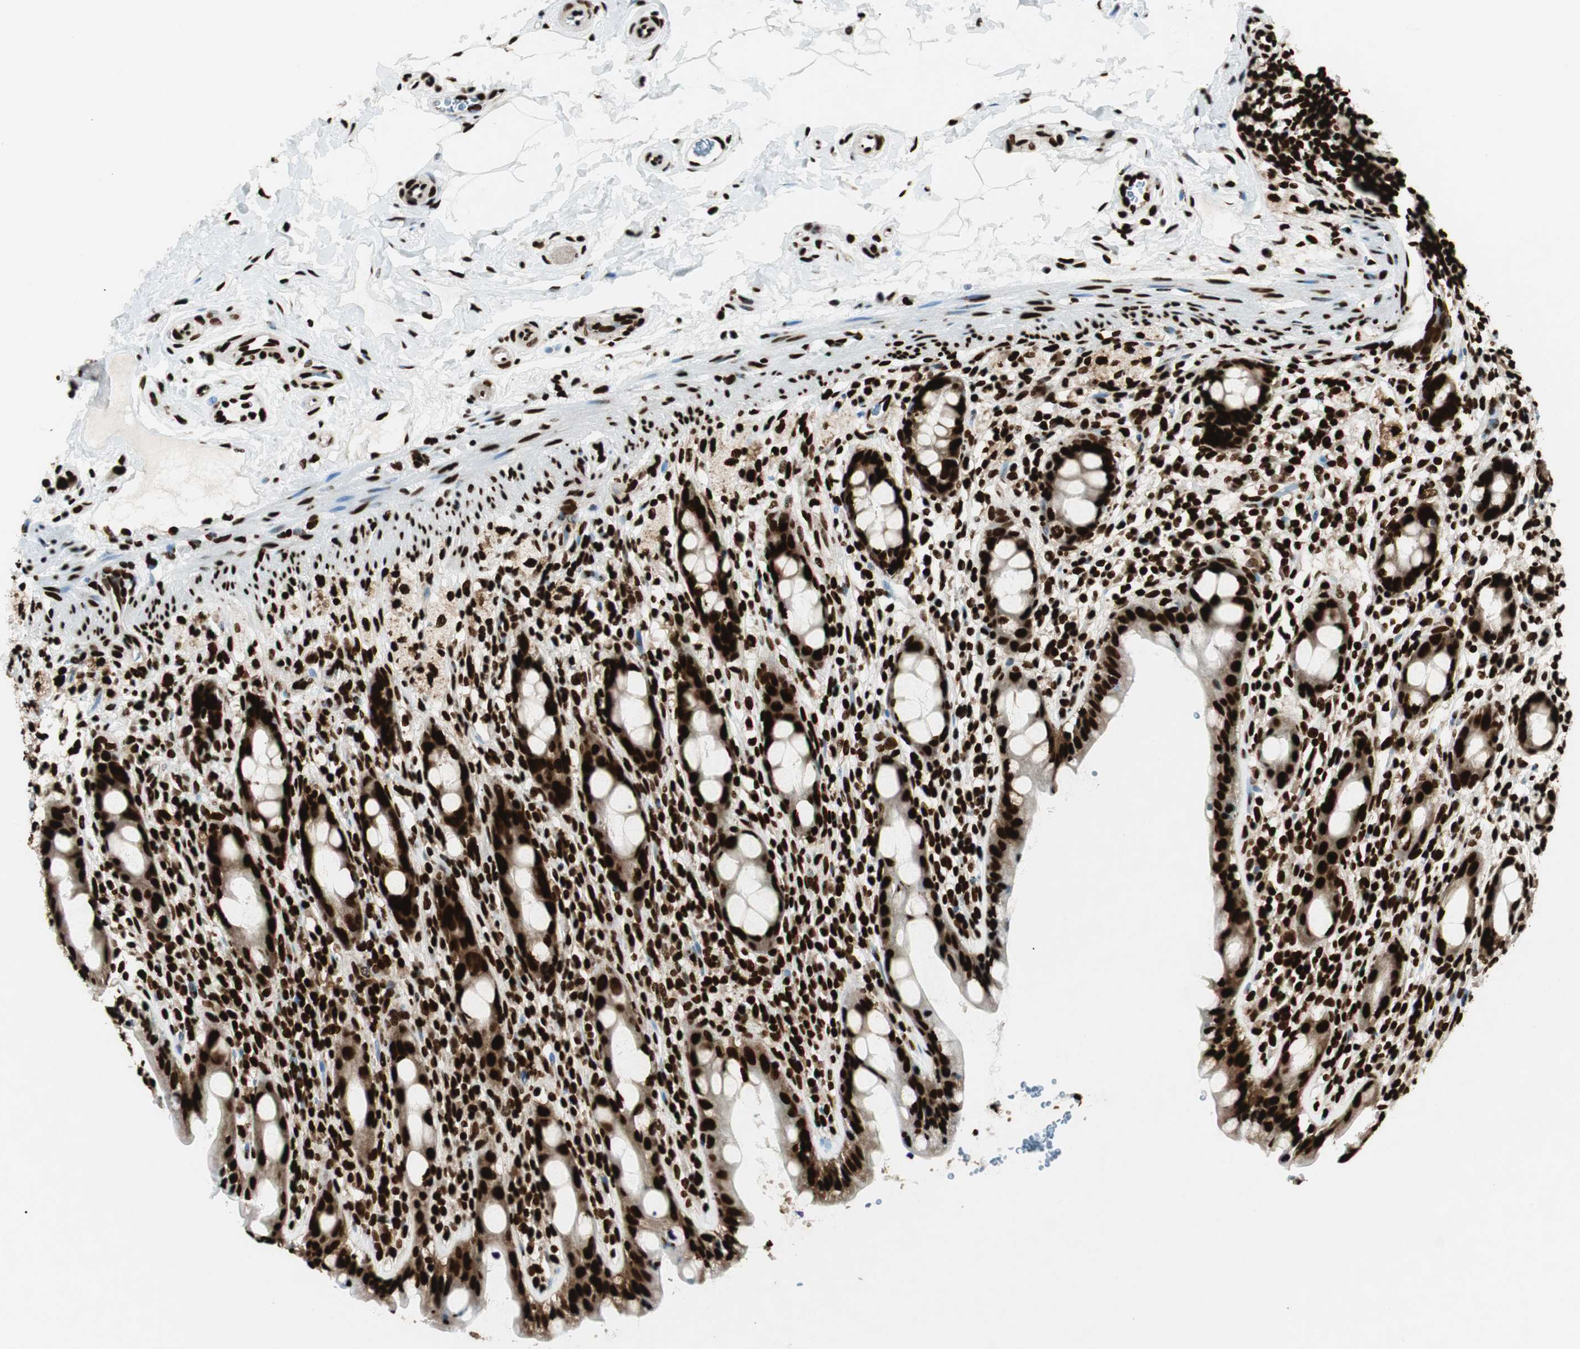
{"staining": {"intensity": "strong", "quantity": ">75%", "location": "nuclear"}, "tissue": "rectum", "cell_type": "Glandular cells", "image_type": "normal", "snomed": [{"axis": "morphology", "description": "Normal tissue, NOS"}, {"axis": "topography", "description": "Rectum"}], "caption": "High-magnification brightfield microscopy of normal rectum stained with DAB (3,3'-diaminobenzidine) (brown) and counterstained with hematoxylin (blue). glandular cells exhibit strong nuclear positivity is identified in about>75% of cells. Immunohistochemistry stains the protein of interest in brown and the nuclei are stained blue.", "gene": "EWSR1", "patient": {"sex": "male", "age": 44}}